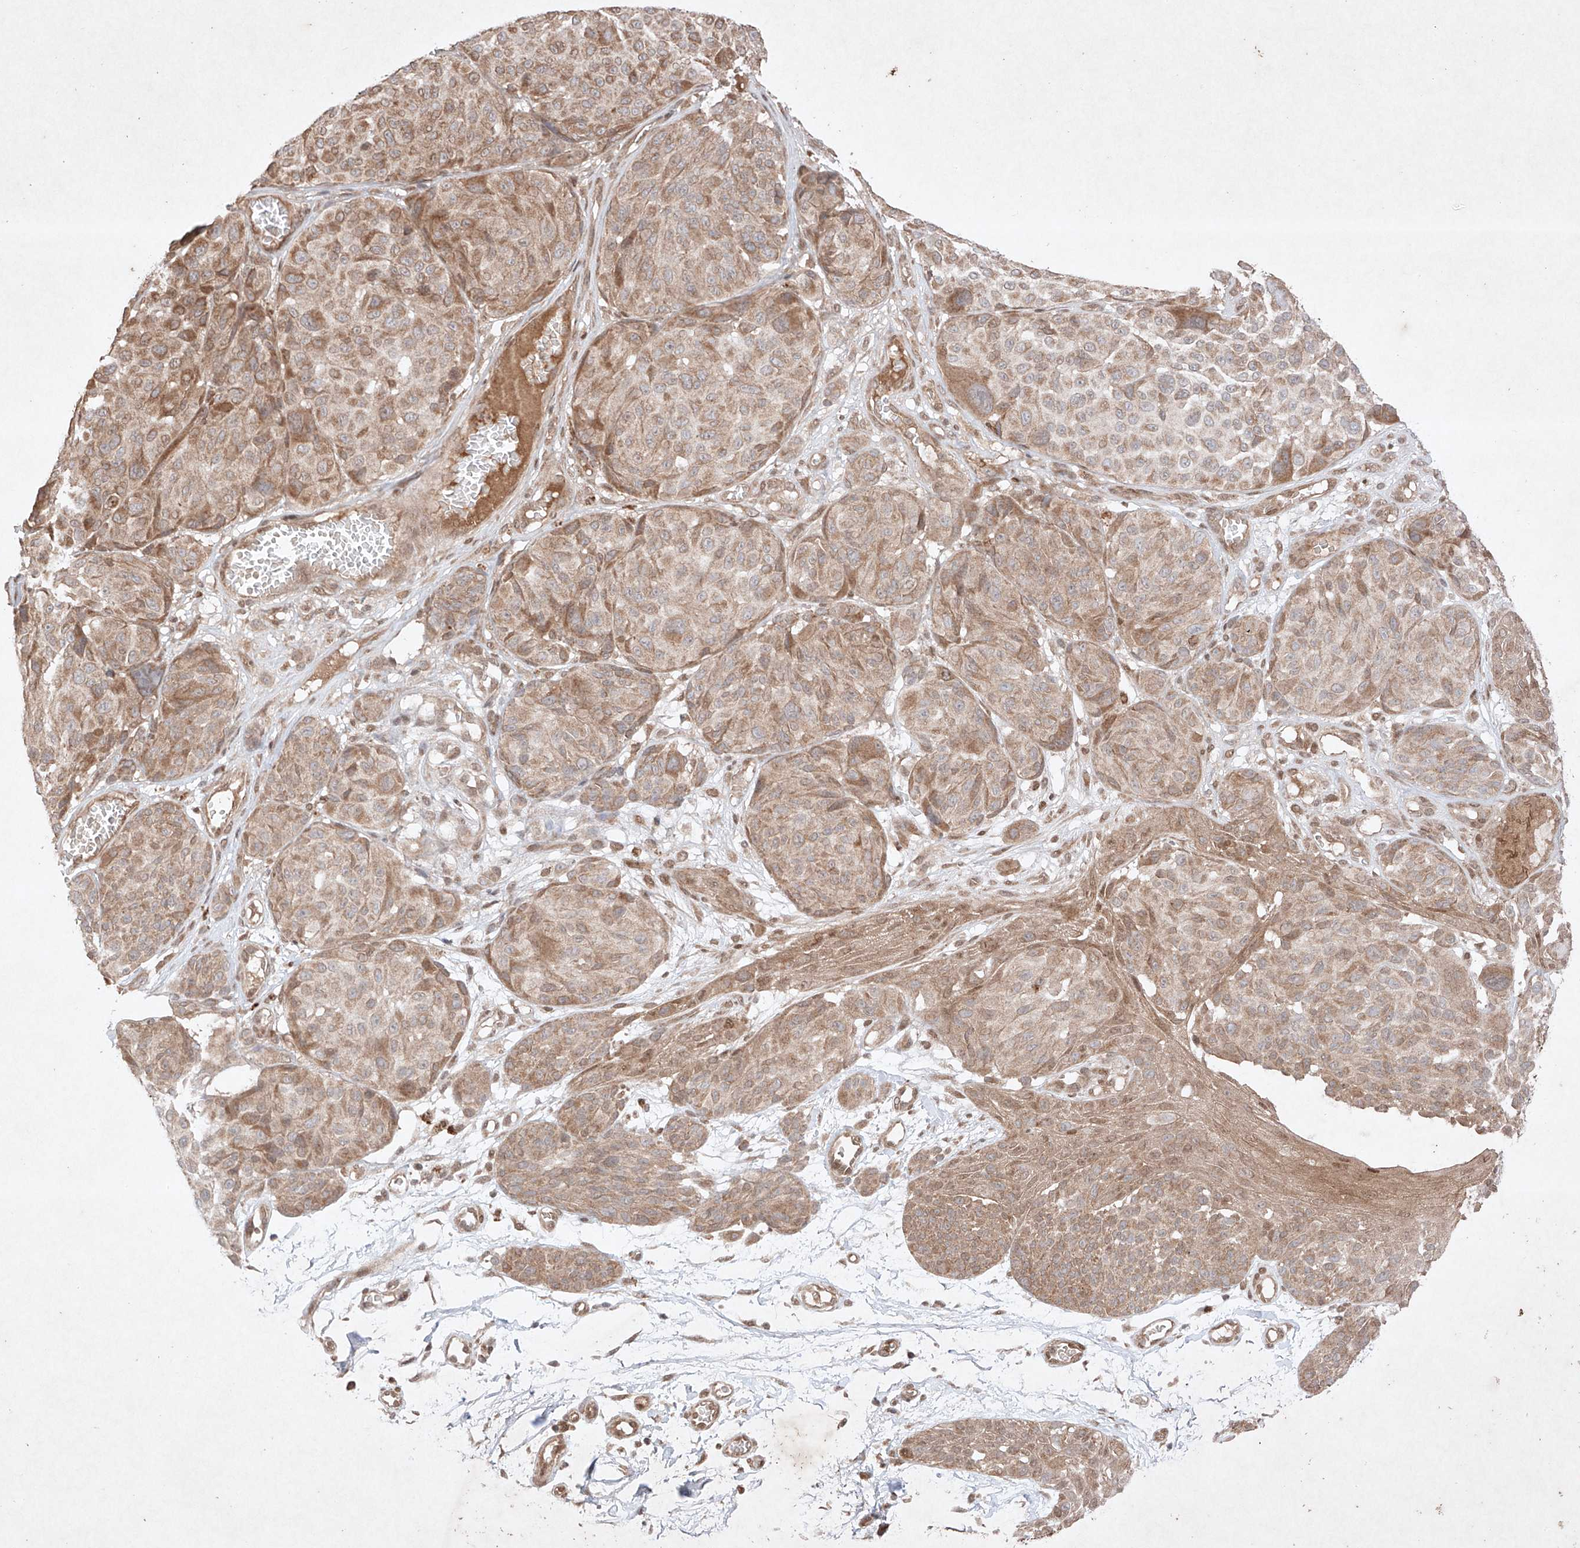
{"staining": {"intensity": "moderate", "quantity": "<25%", "location": "cytoplasmic/membranous"}, "tissue": "melanoma", "cell_type": "Tumor cells", "image_type": "cancer", "snomed": [{"axis": "morphology", "description": "Malignant melanoma, NOS"}, {"axis": "topography", "description": "Skin"}], "caption": "Brown immunohistochemical staining in human malignant melanoma shows moderate cytoplasmic/membranous staining in approximately <25% of tumor cells. (DAB IHC with brightfield microscopy, high magnification).", "gene": "RNF31", "patient": {"sex": "male", "age": 83}}